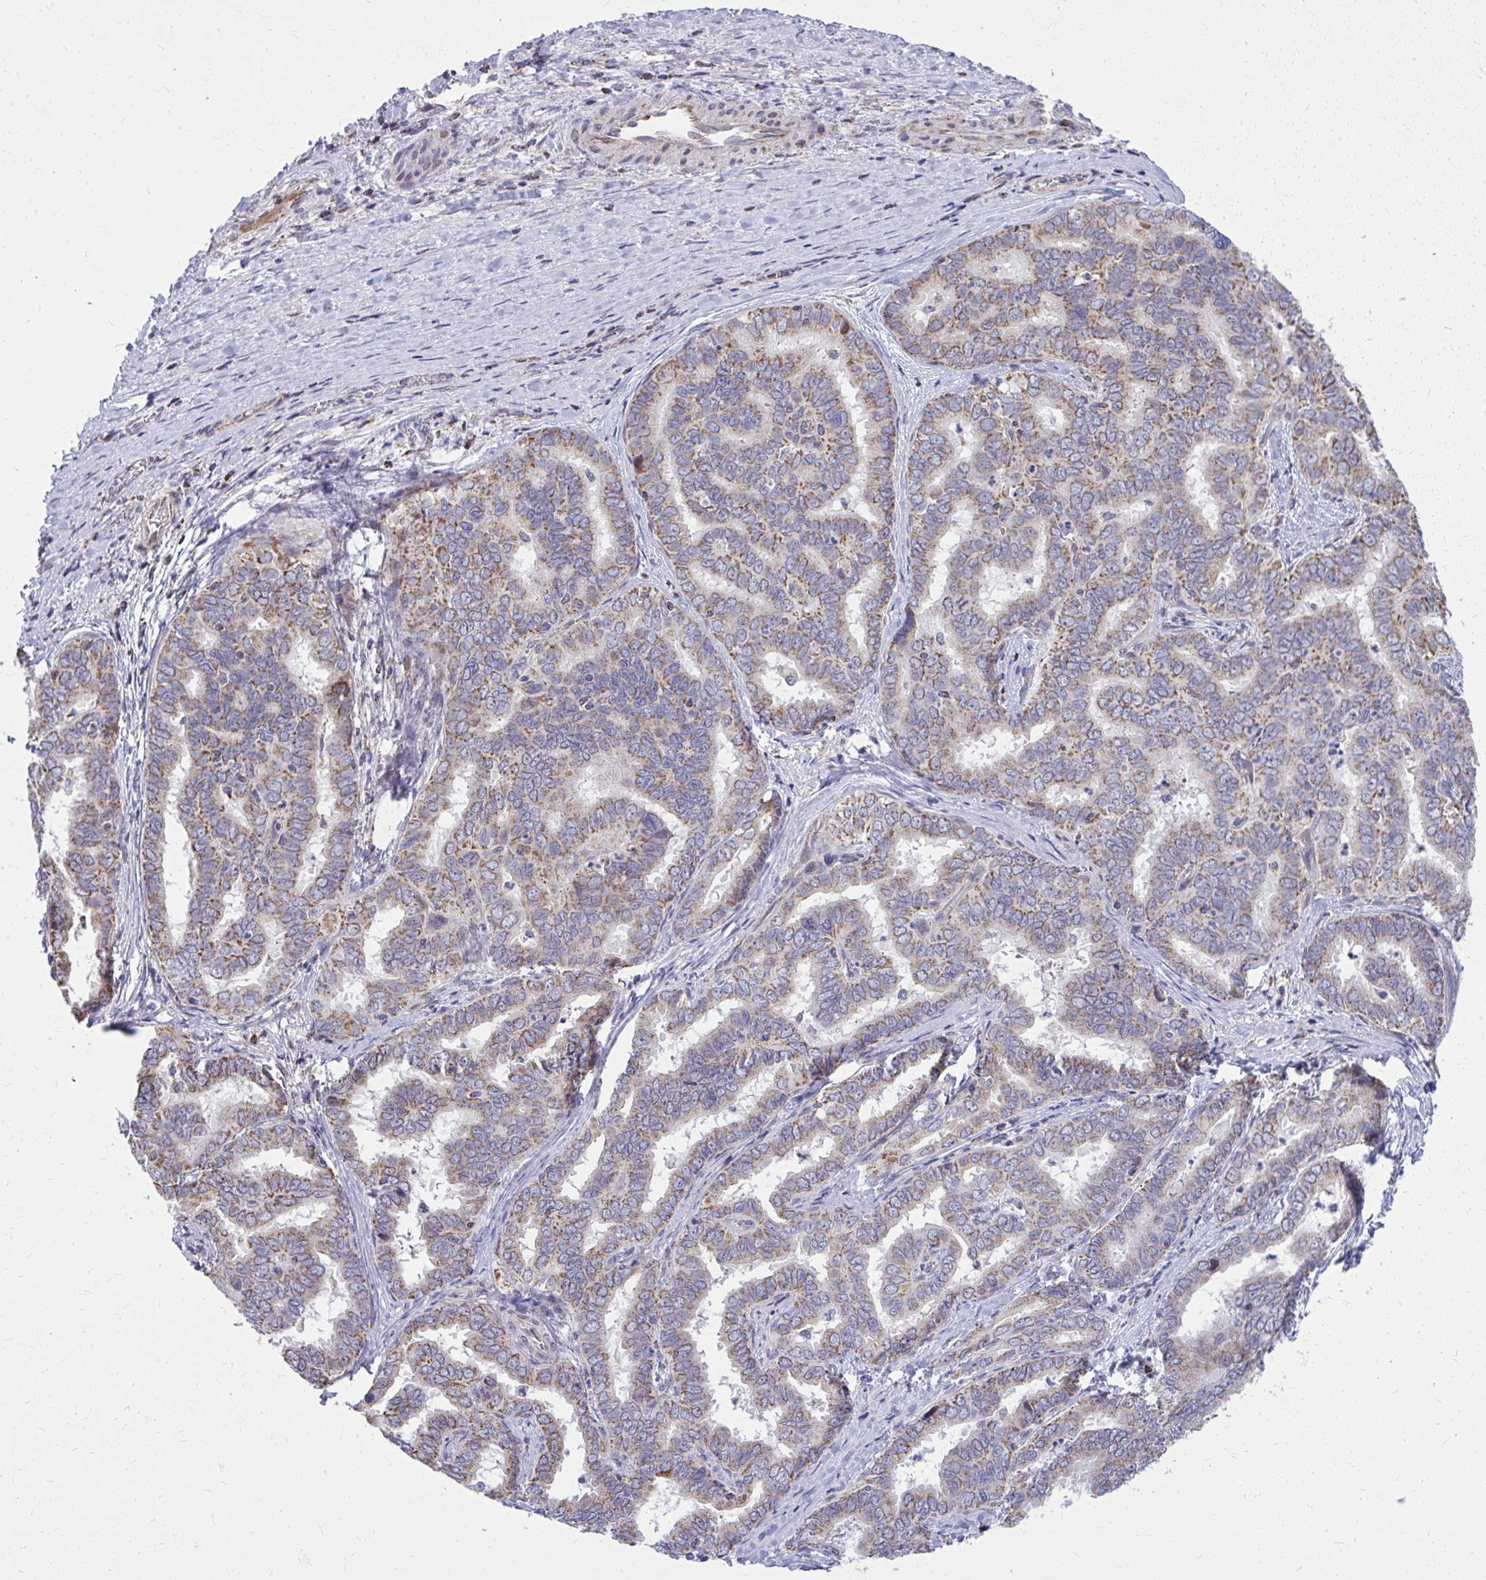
{"staining": {"intensity": "moderate", "quantity": ">75%", "location": "cytoplasmic/membranous"}, "tissue": "liver cancer", "cell_type": "Tumor cells", "image_type": "cancer", "snomed": [{"axis": "morphology", "description": "Cholangiocarcinoma"}, {"axis": "topography", "description": "Liver"}], "caption": "Liver cancer (cholangiocarcinoma) stained with immunohistochemistry exhibits moderate cytoplasmic/membranous positivity in about >75% of tumor cells.", "gene": "ZNF362", "patient": {"sex": "female", "age": 64}}